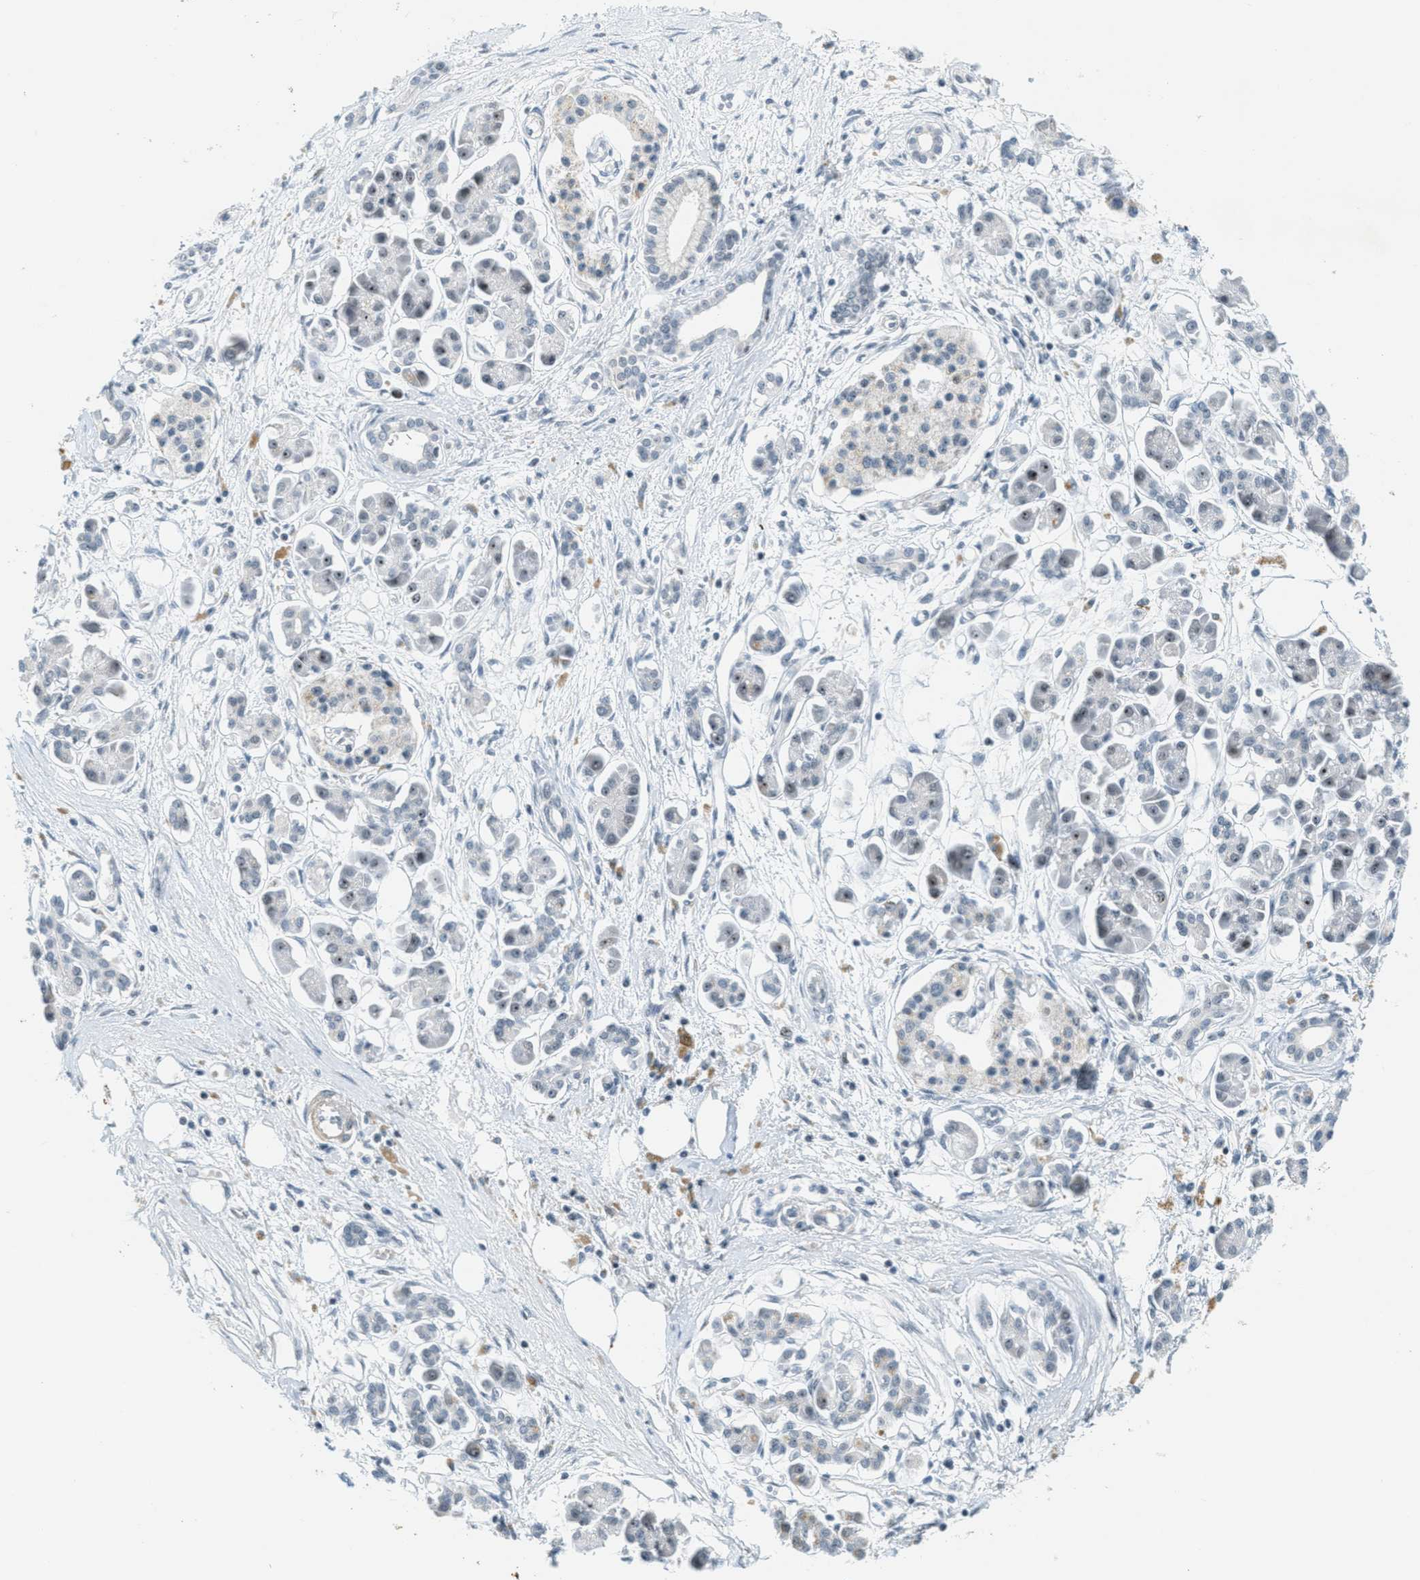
{"staining": {"intensity": "weak", "quantity": "<25%", "location": "nuclear"}, "tissue": "pancreatic cancer", "cell_type": "Tumor cells", "image_type": "cancer", "snomed": [{"axis": "morphology", "description": "Adenocarcinoma, NOS"}, {"axis": "topography", "description": "Pancreas"}], "caption": "DAB immunohistochemical staining of human pancreatic adenocarcinoma exhibits no significant positivity in tumor cells. The staining was performed using DAB (3,3'-diaminobenzidine) to visualize the protein expression in brown, while the nuclei were stained in blue with hematoxylin (Magnification: 20x).", "gene": "DDX47", "patient": {"sex": "female", "age": 77}}